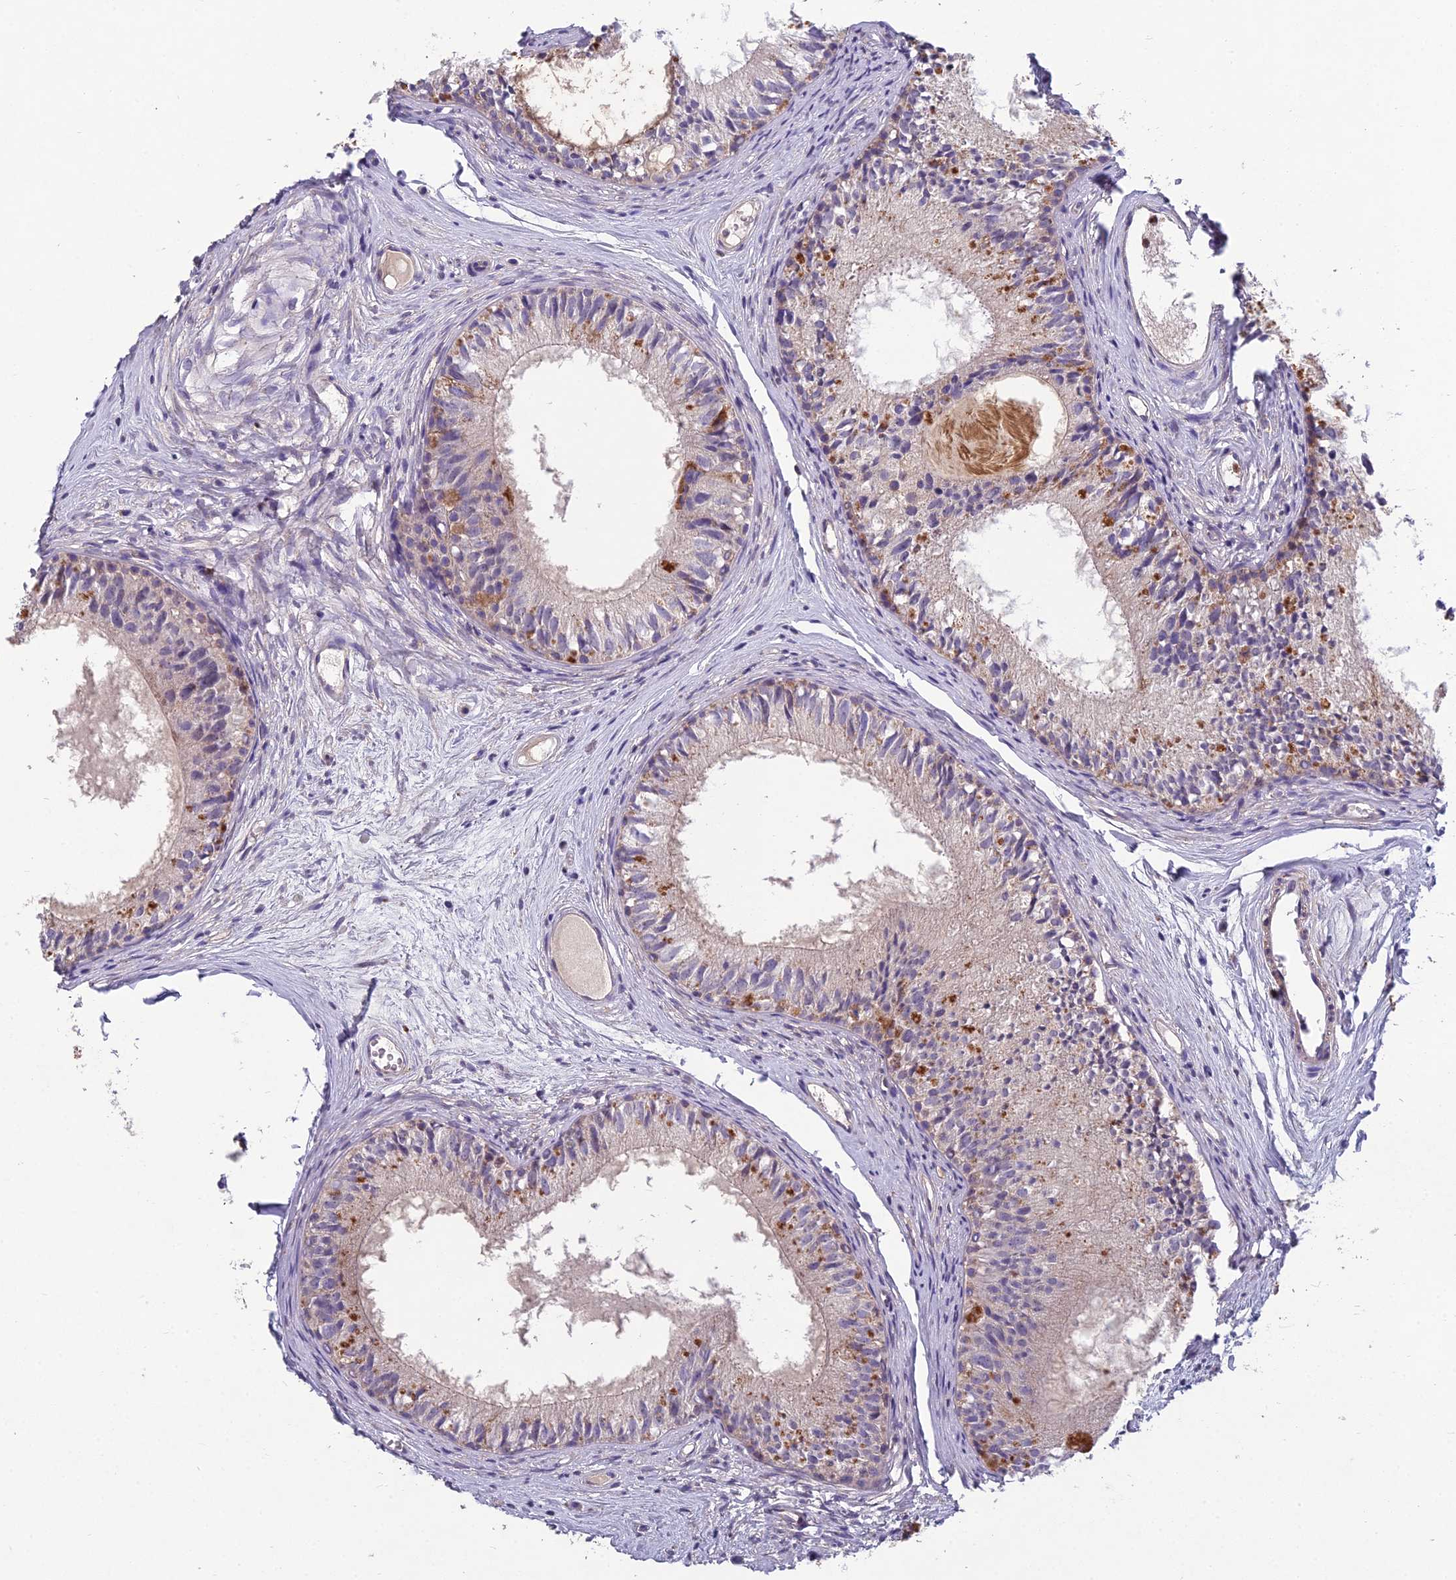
{"staining": {"intensity": "negative", "quantity": "none", "location": "none"}, "tissue": "epididymis", "cell_type": "Glandular cells", "image_type": "normal", "snomed": [{"axis": "morphology", "description": "Normal tissue, NOS"}, {"axis": "morphology", "description": "Seminoma in situ"}, {"axis": "topography", "description": "Testis"}, {"axis": "topography", "description": "Epididymis"}], "caption": "IHC of benign human epididymis shows no expression in glandular cells. Nuclei are stained in blue.", "gene": "ENSG00000188897", "patient": {"sex": "male", "age": 28}}